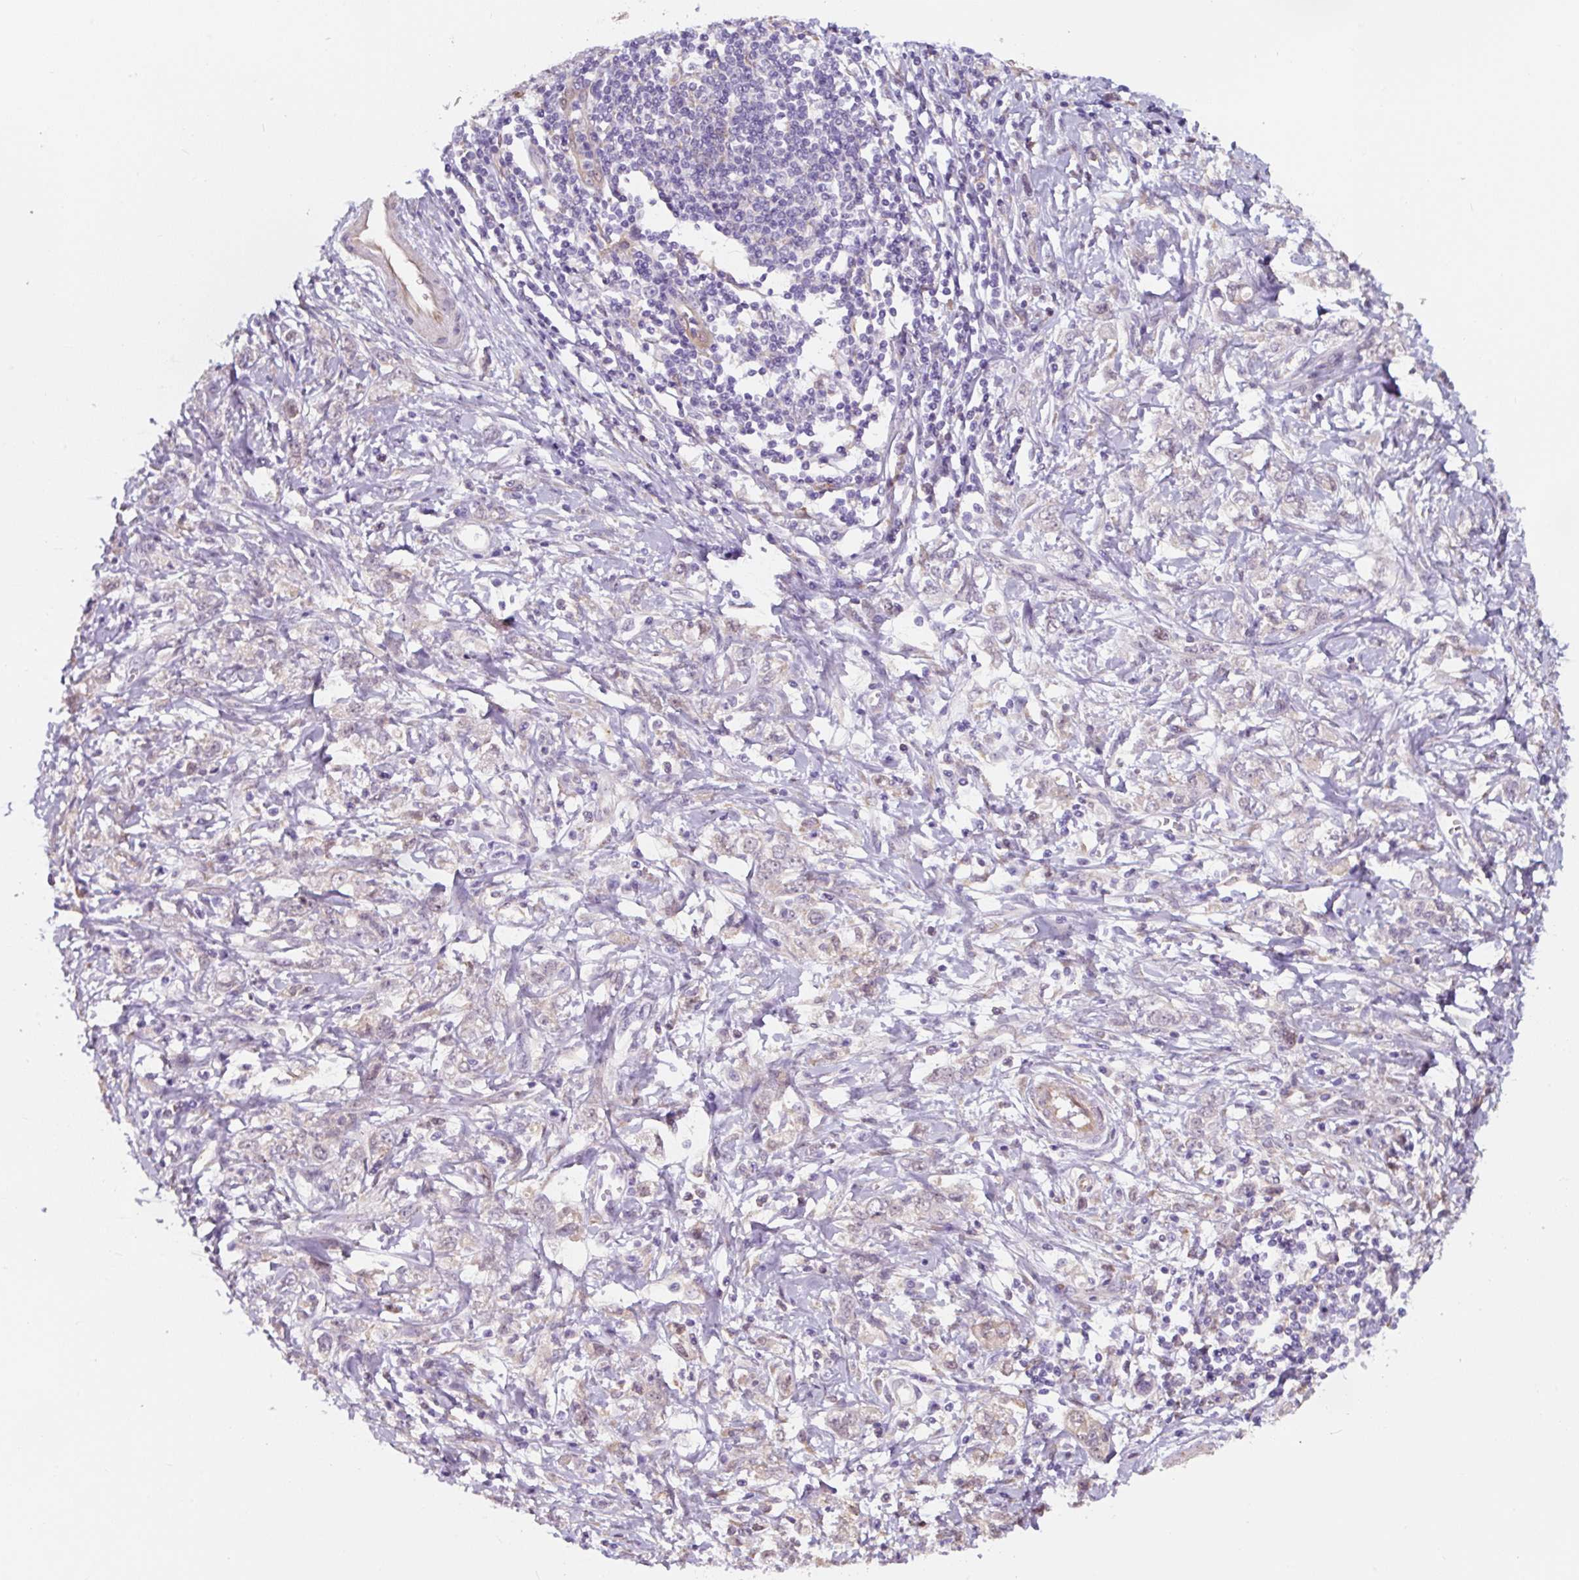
{"staining": {"intensity": "negative", "quantity": "none", "location": "none"}, "tissue": "stomach cancer", "cell_type": "Tumor cells", "image_type": "cancer", "snomed": [{"axis": "morphology", "description": "Adenocarcinoma, NOS"}, {"axis": "topography", "description": "Stomach"}], "caption": "This is a micrograph of immunohistochemistry staining of stomach adenocarcinoma, which shows no positivity in tumor cells.", "gene": "ASRGL1", "patient": {"sex": "female", "age": 76}}